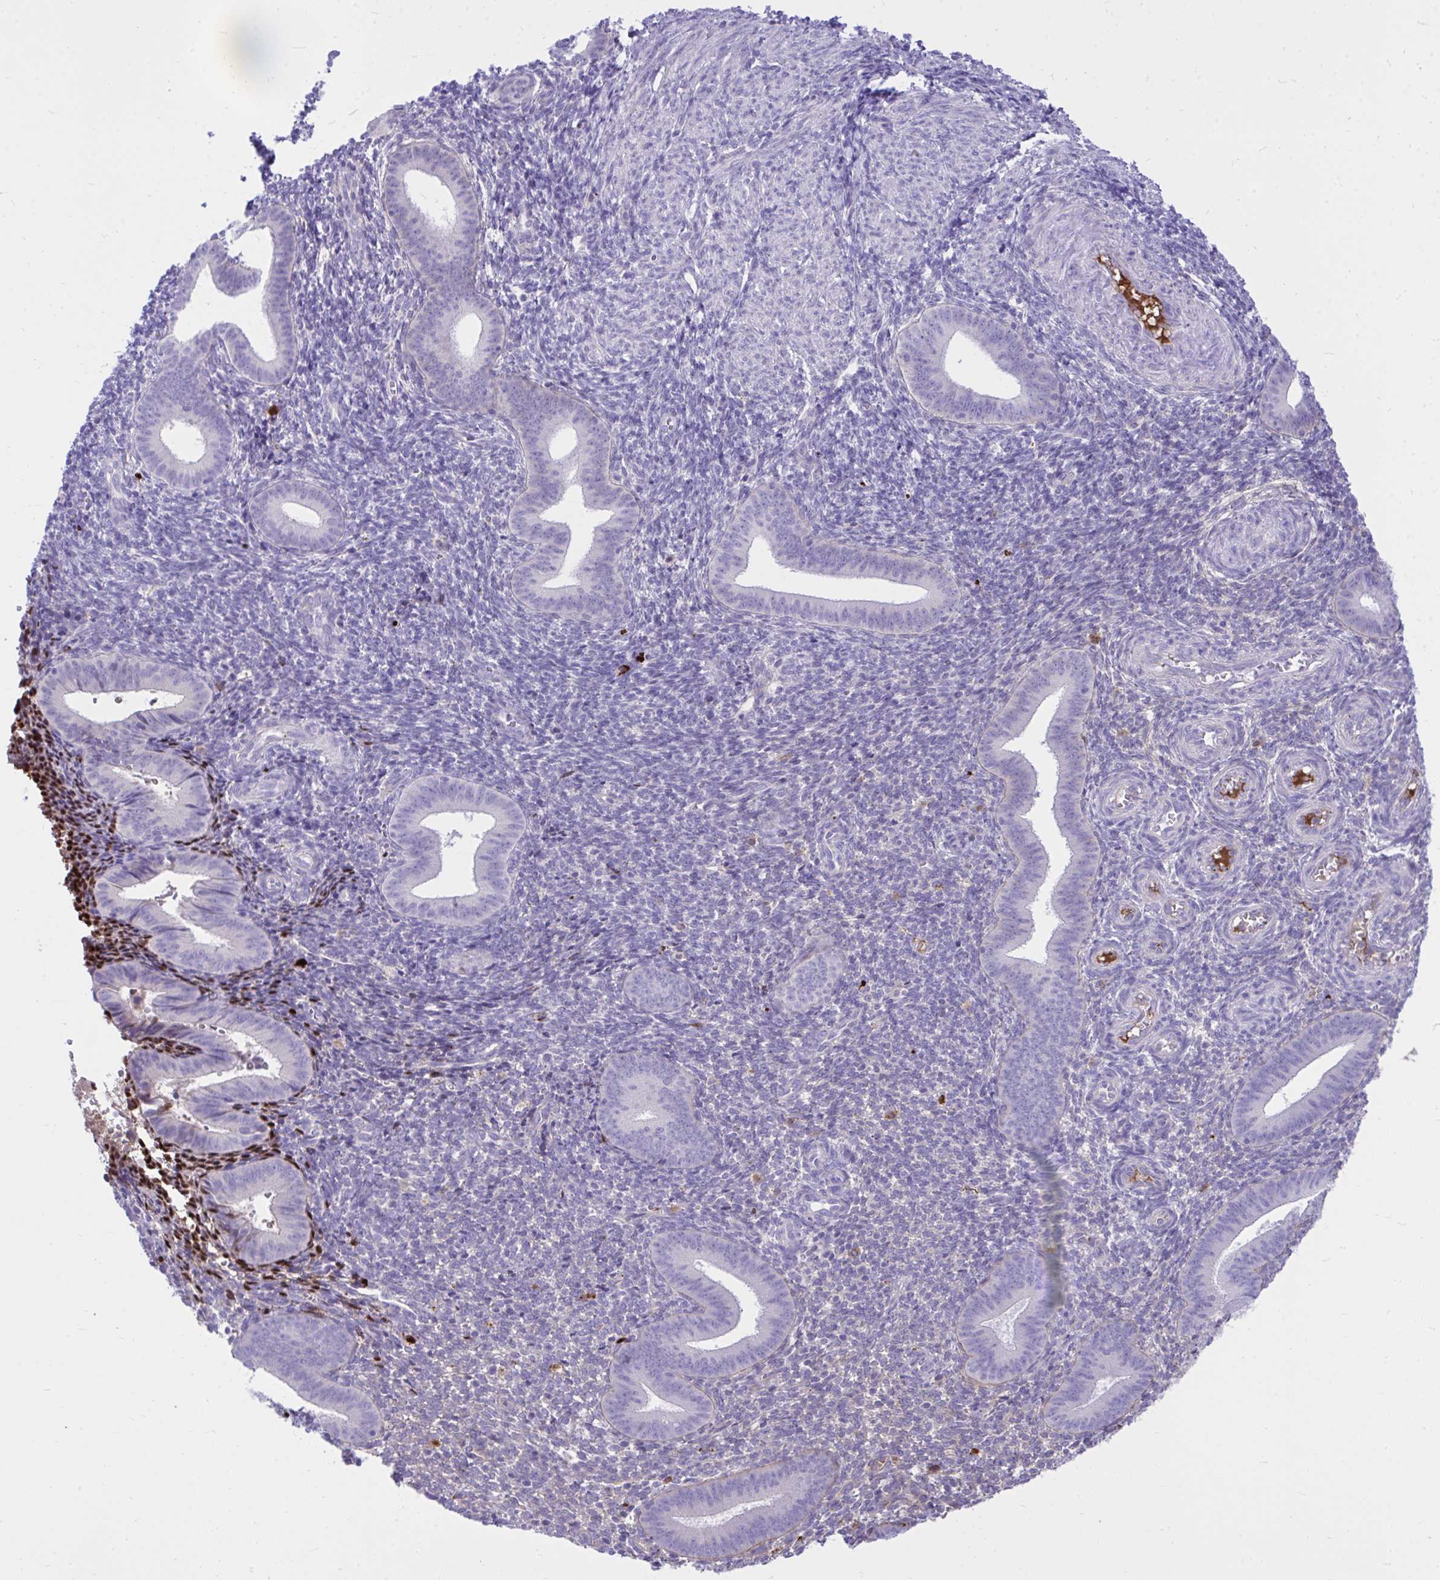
{"staining": {"intensity": "negative", "quantity": "none", "location": "none"}, "tissue": "endometrium", "cell_type": "Cells in endometrial stroma", "image_type": "normal", "snomed": [{"axis": "morphology", "description": "Normal tissue, NOS"}, {"axis": "topography", "description": "Endometrium"}], "caption": "IHC histopathology image of benign human endometrium stained for a protein (brown), which reveals no staining in cells in endometrial stroma.", "gene": "HRG", "patient": {"sex": "female", "age": 25}}